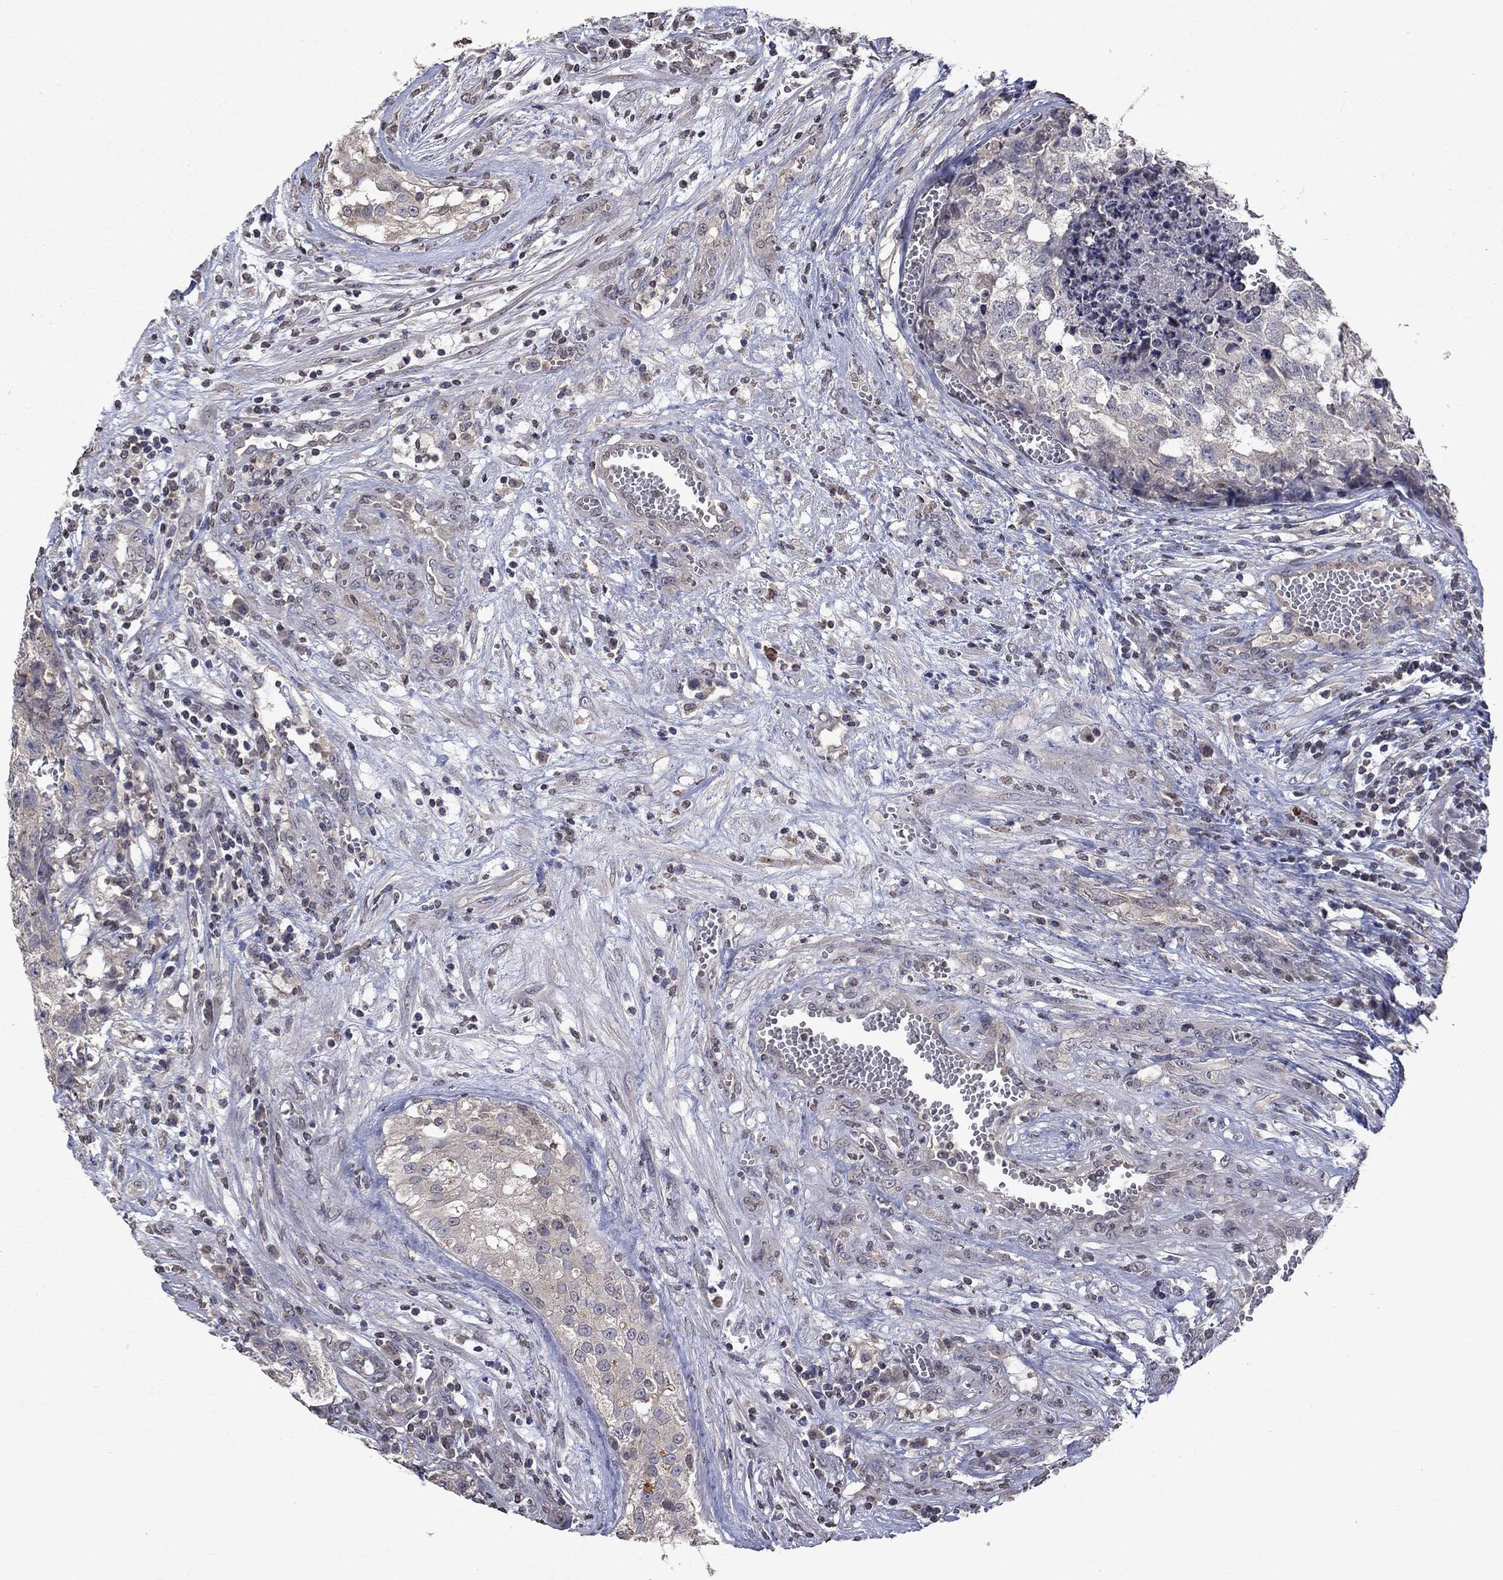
{"staining": {"intensity": "negative", "quantity": "none", "location": "none"}, "tissue": "testis cancer", "cell_type": "Tumor cells", "image_type": "cancer", "snomed": [{"axis": "morphology", "description": "Seminoma, NOS"}, {"axis": "morphology", "description": "Carcinoma, Embryonal, NOS"}, {"axis": "topography", "description": "Testis"}], "caption": "This is an immunohistochemistry histopathology image of testis cancer. There is no expression in tumor cells.", "gene": "TTC38", "patient": {"sex": "male", "age": 22}}